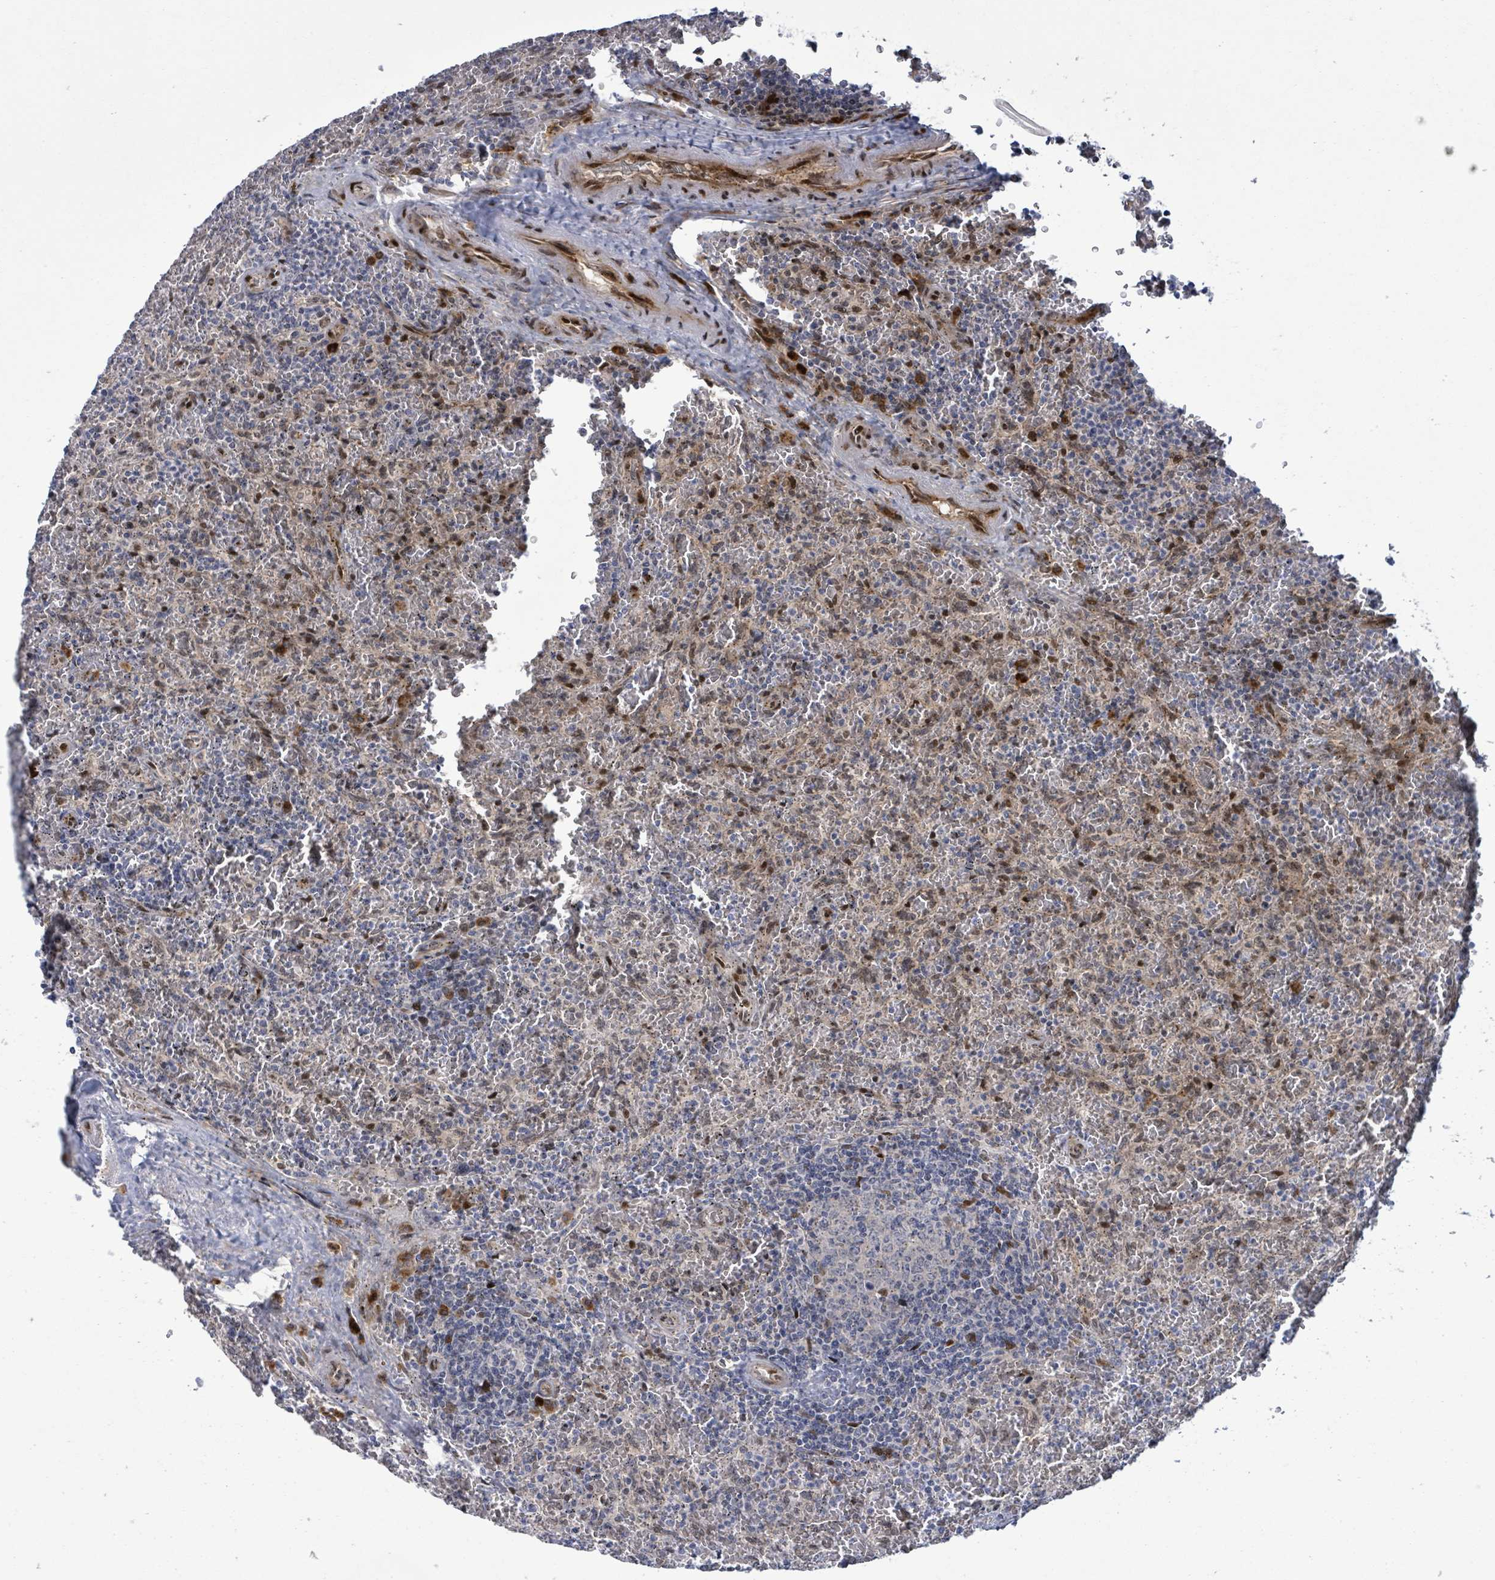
{"staining": {"intensity": "negative", "quantity": "none", "location": "none"}, "tissue": "lymphoma", "cell_type": "Tumor cells", "image_type": "cancer", "snomed": [{"axis": "morphology", "description": "Malignant lymphoma, non-Hodgkin's type, Low grade"}, {"axis": "topography", "description": "Spleen"}], "caption": "This is an immunohistochemistry (IHC) image of lymphoma. There is no expression in tumor cells.", "gene": "TUSC1", "patient": {"sex": "female", "age": 64}}